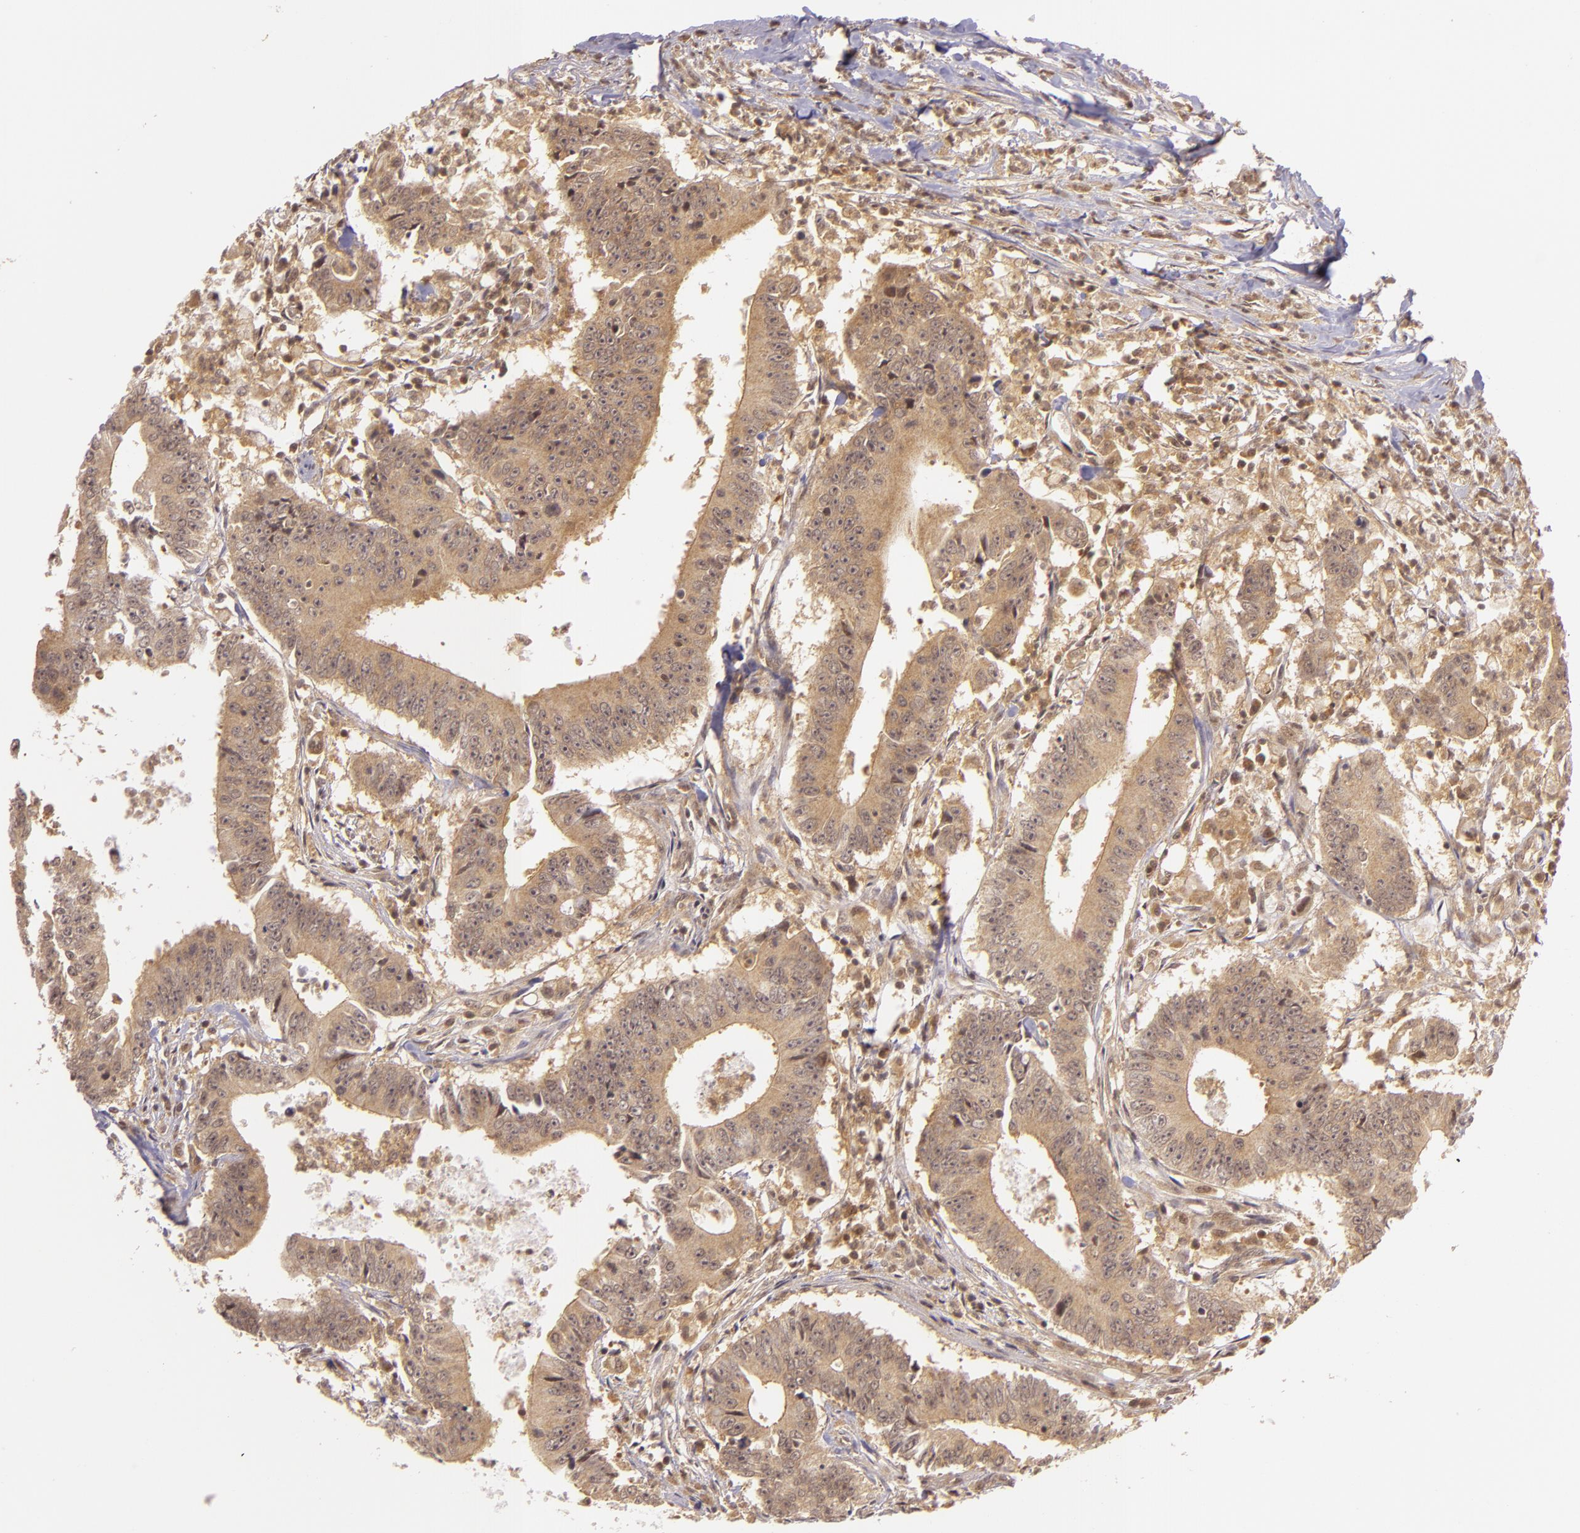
{"staining": {"intensity": "weak", "quantity": ">75%", "location": "cytoplasmic/membranous"}, "tissue": "colorectal cancer", "cell_type": "Tumor cells", "image_type": "cancer", "snomed": [{"axis": "morphology", "description": "Adenocarcinoma, NOS"}, {"axis": "topography", "description": "Colon"}], "caption": "Protein staining shows weak cytoplasmic/membranous expression in approximately >75% of tumor cells in colorectal adenocarcinoma. The protein is shown in brown color, while the nuclei are stained blue.", "gene": "TXNRD2", "patient": {"sex": "male", "age": 55}}